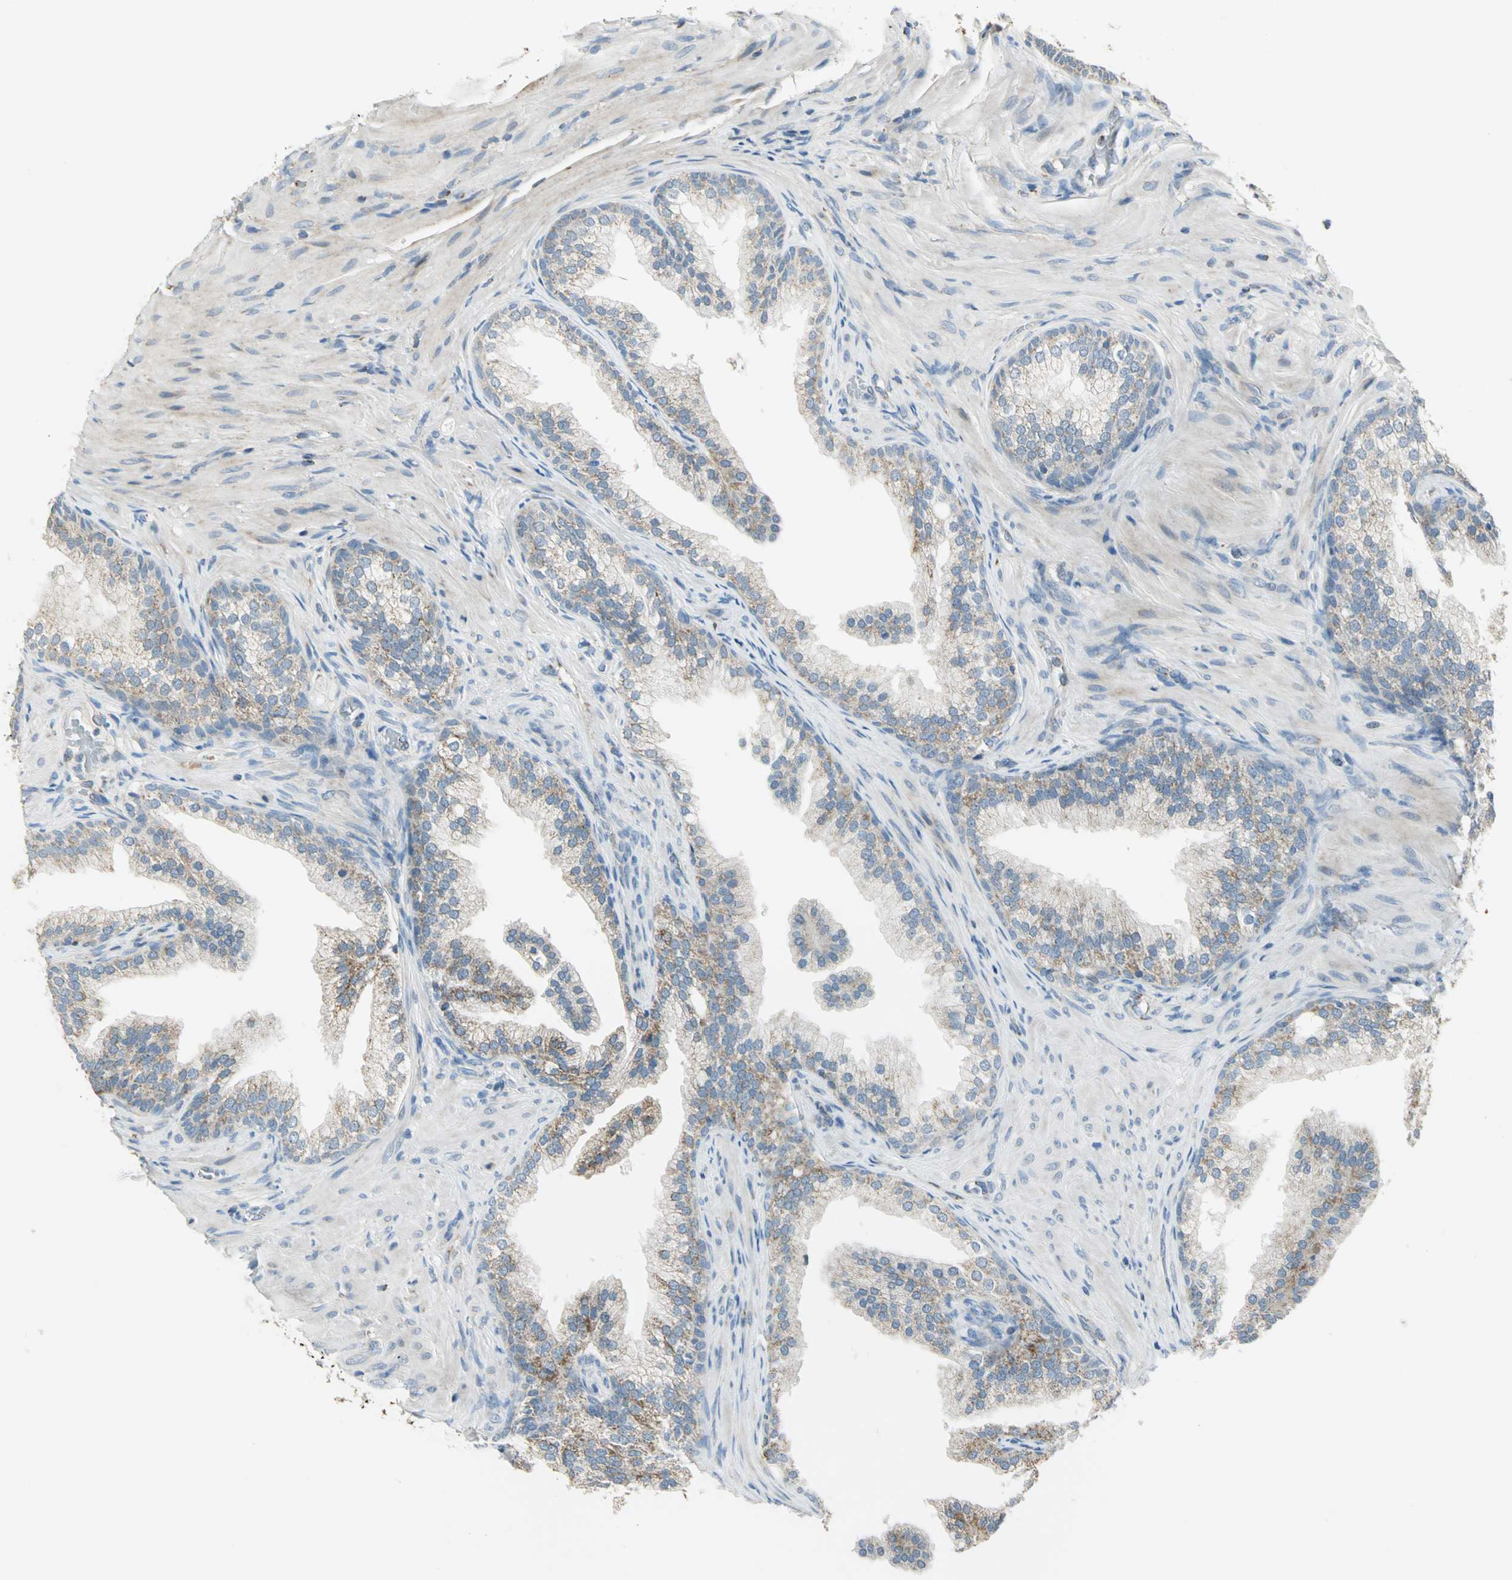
{"staining": {"intensity": "weak", "quantity": "25%-75%", "location": "cytoplasmic/membranous"}, "tissue": "prostate", "cell_type": "Glandular cells", "image_type": "normal", "snomed": [{"axis": "morphology", "description": "Normal tissue, NOS"}, {"axis": "topography", "description": "Prostate"}], "caption": "Immunohistochemical staining of benign human prostate reveals 25%-75% levels of weak cytoplasmic/membranous protein staining in about 25%-75% of glandular cells. Immunohistochemistry stains the protein of interest in brown and the nuclei are stained blue.", "gene": "ACADM", "patient": {"sex": "male", "age": 76}}